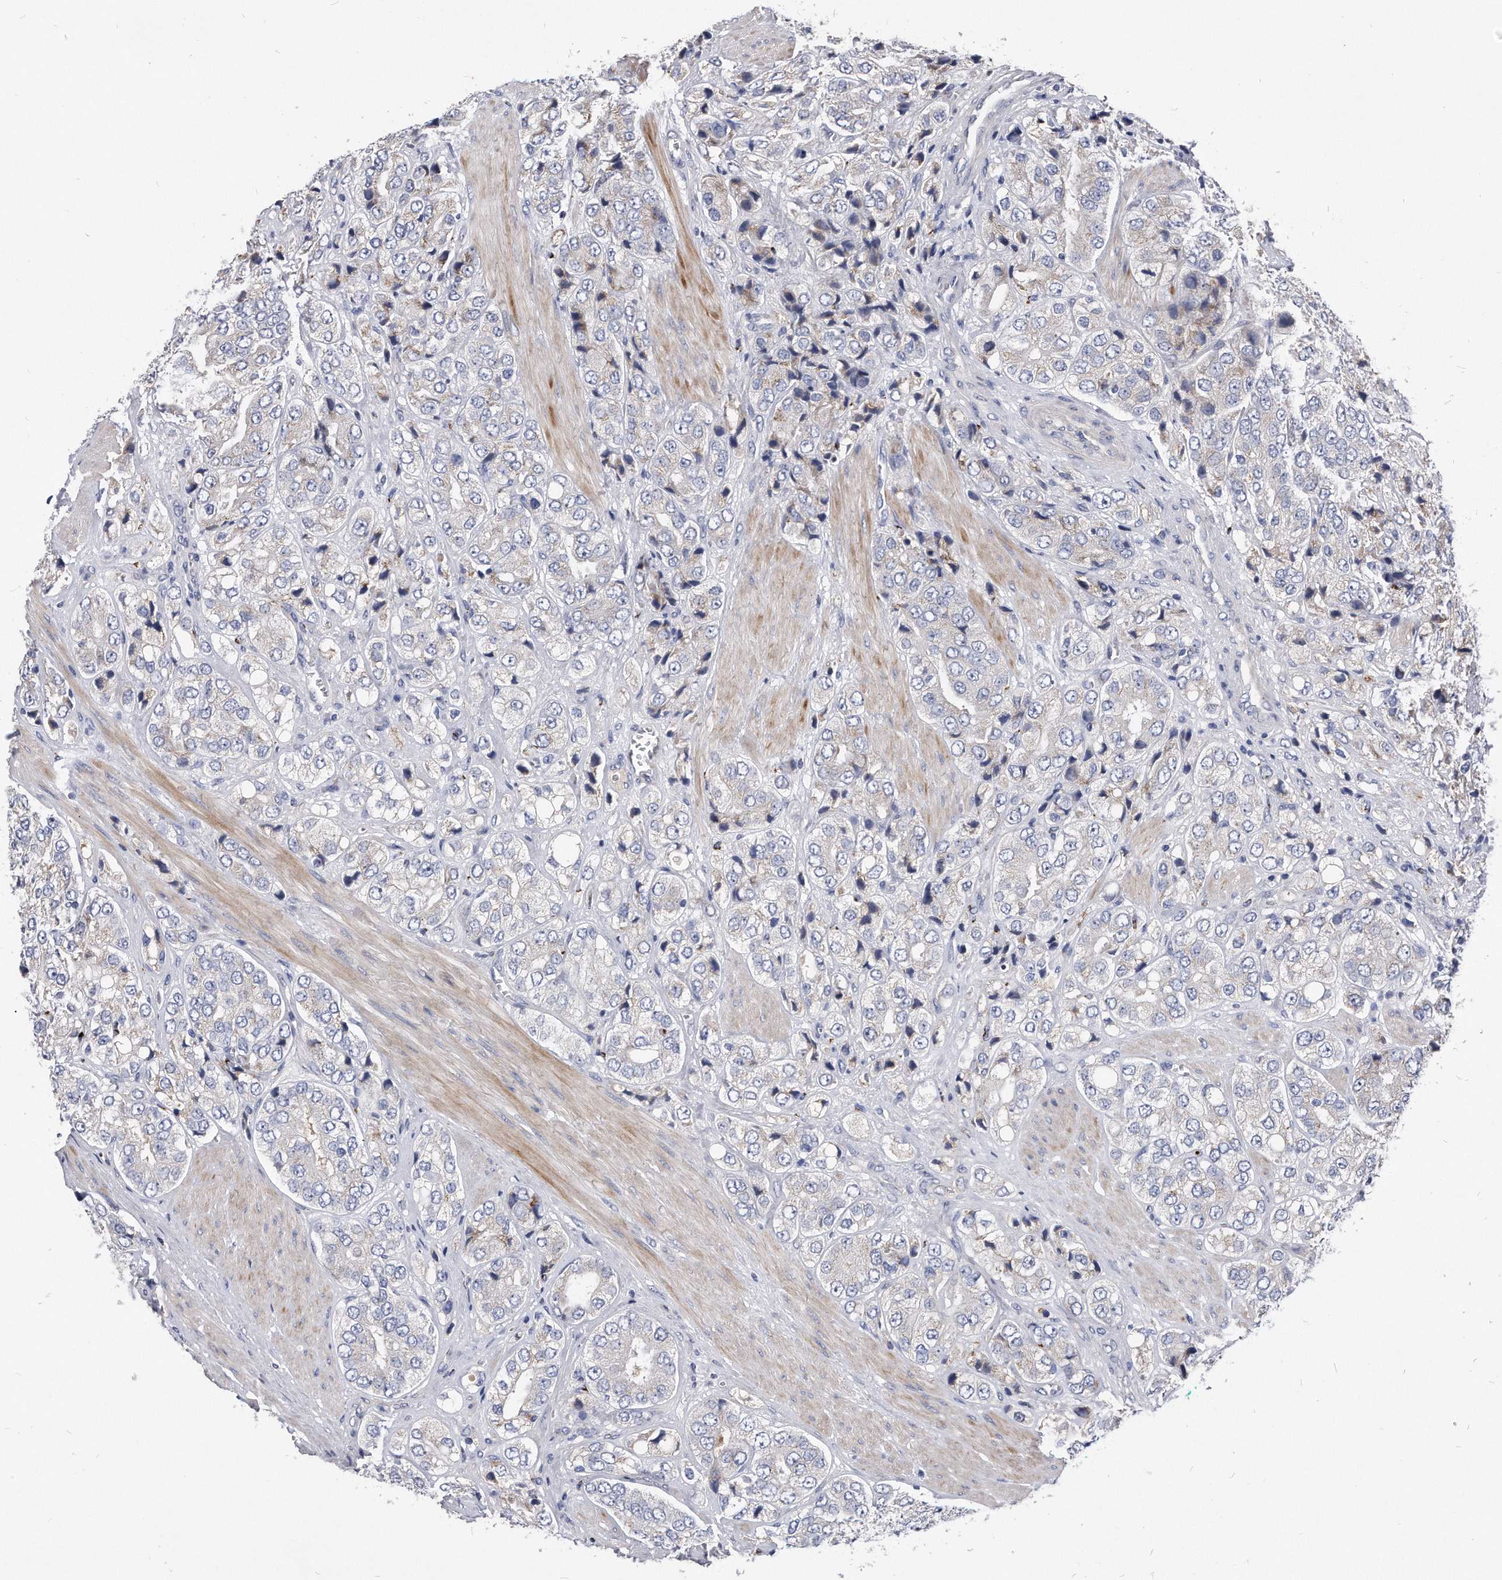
{"staining": {"intensity": "weak", "quantity": "<25%", "location": "cytoplasmic/membranous"}, "tissue": "prostate cancer", "cell_type": "Tumor cells", "image_type": "cancer", "snomed": [{"axis": "morphology", "description": "Adenocarcinoma, High grade"}, {"axis": "topography", "description": "Prostate"}], "caption": "There is no significant positivity in tumor cells of prostate adenocarcinoma (high-grade).", "gene": "MGAT4A", "patient": {"sex": "male", "age": 50}}